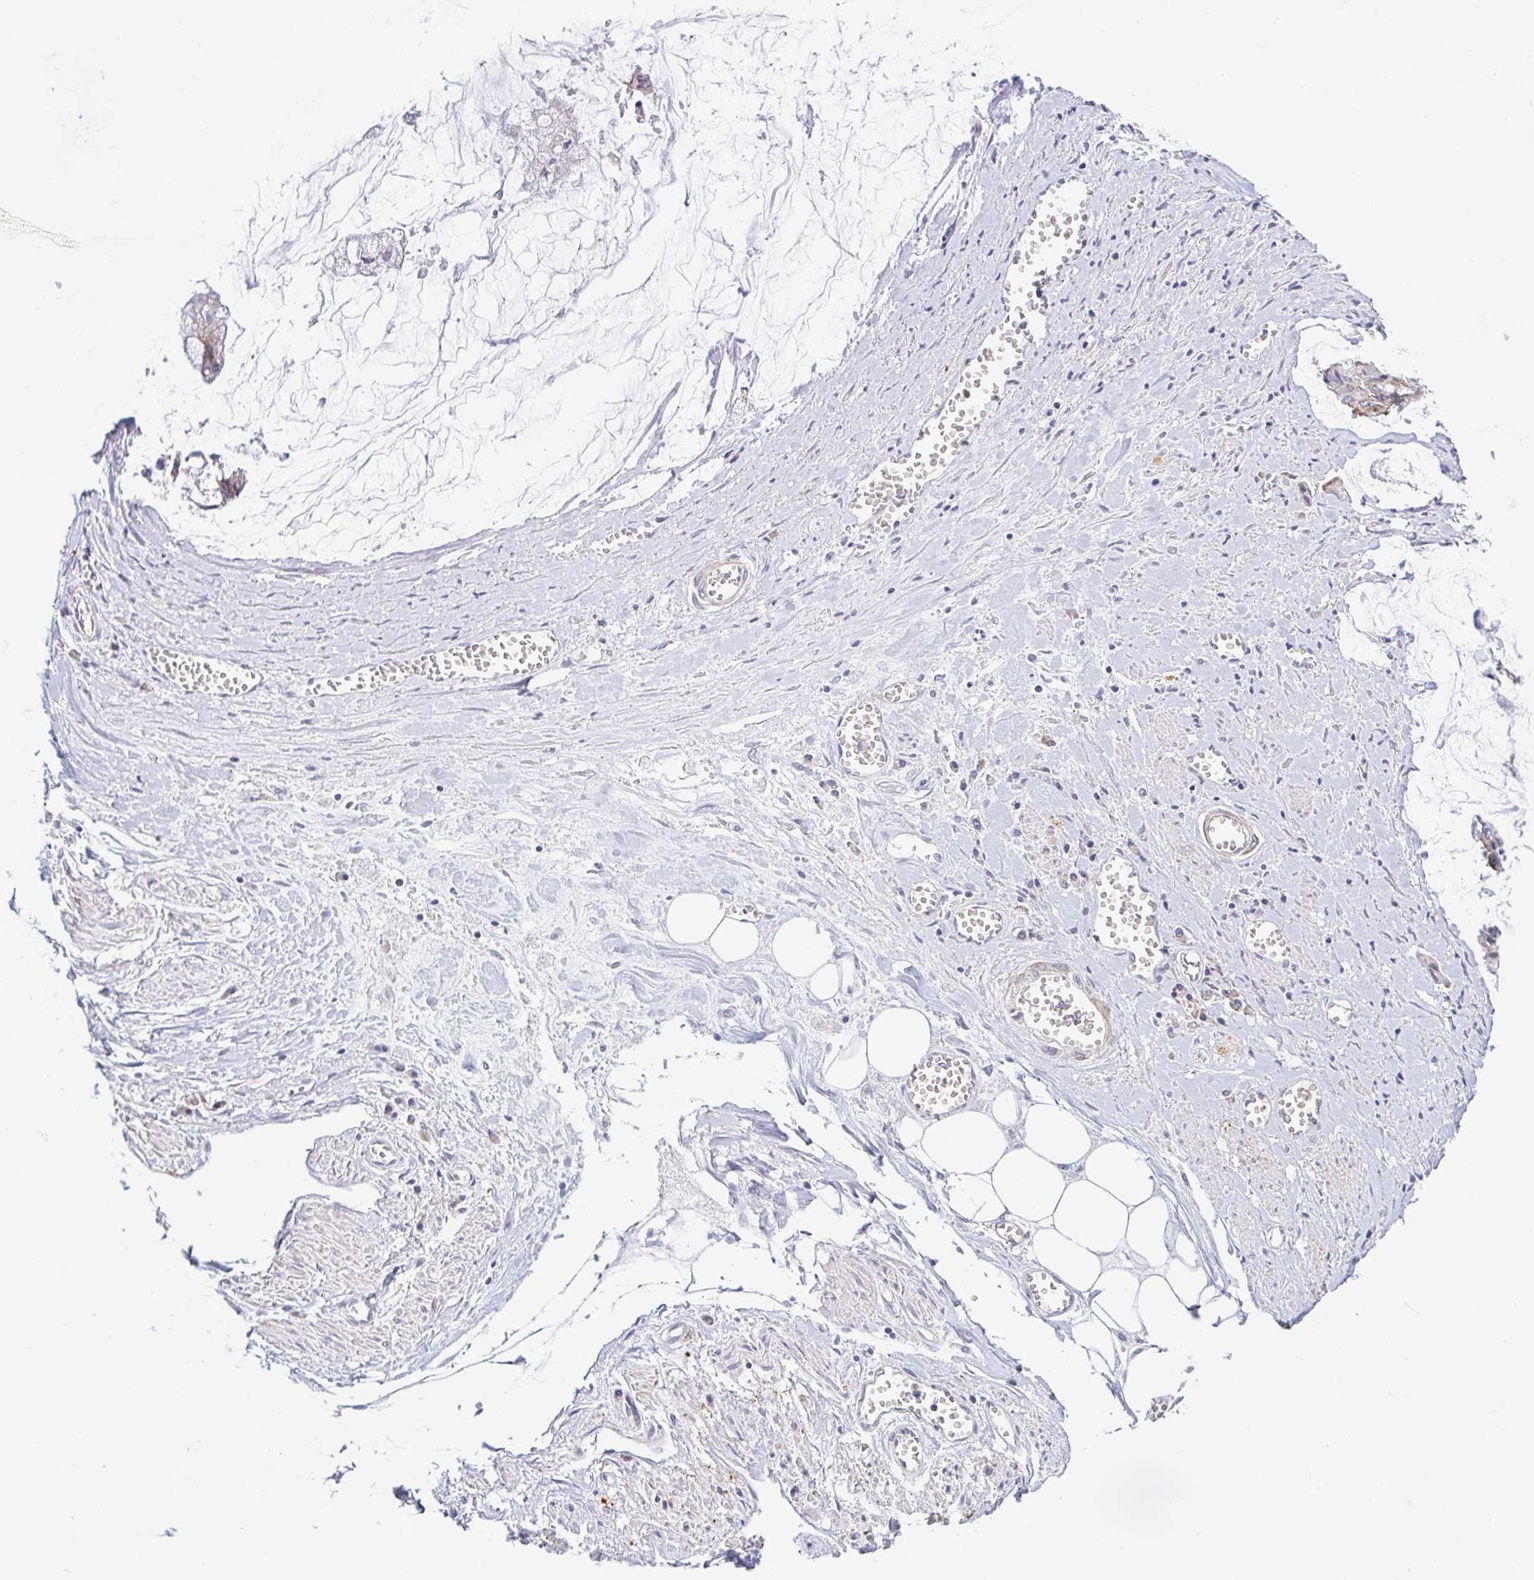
{"staining": {"intensity": "weak", "quantity": "<25%", "location": "cytoplasmic/membranous"}, "tissue": "ovarian cancer", "cell_type": "Tumor cells", "image_type": "cancer", "snomed": [{"axis": "morphology", "description": "Cystadenocarcinoma, mucinous, NOS"}, {"axis": "topography", "description": "Ovary"}], "caption": "DAB immunohistochemical staining of ovarian mucinous cystadenocarcinoma shows no significant expression in tumor cells.", "gene": "LARP1", "patient": {"sex": "female", "age": 90}}